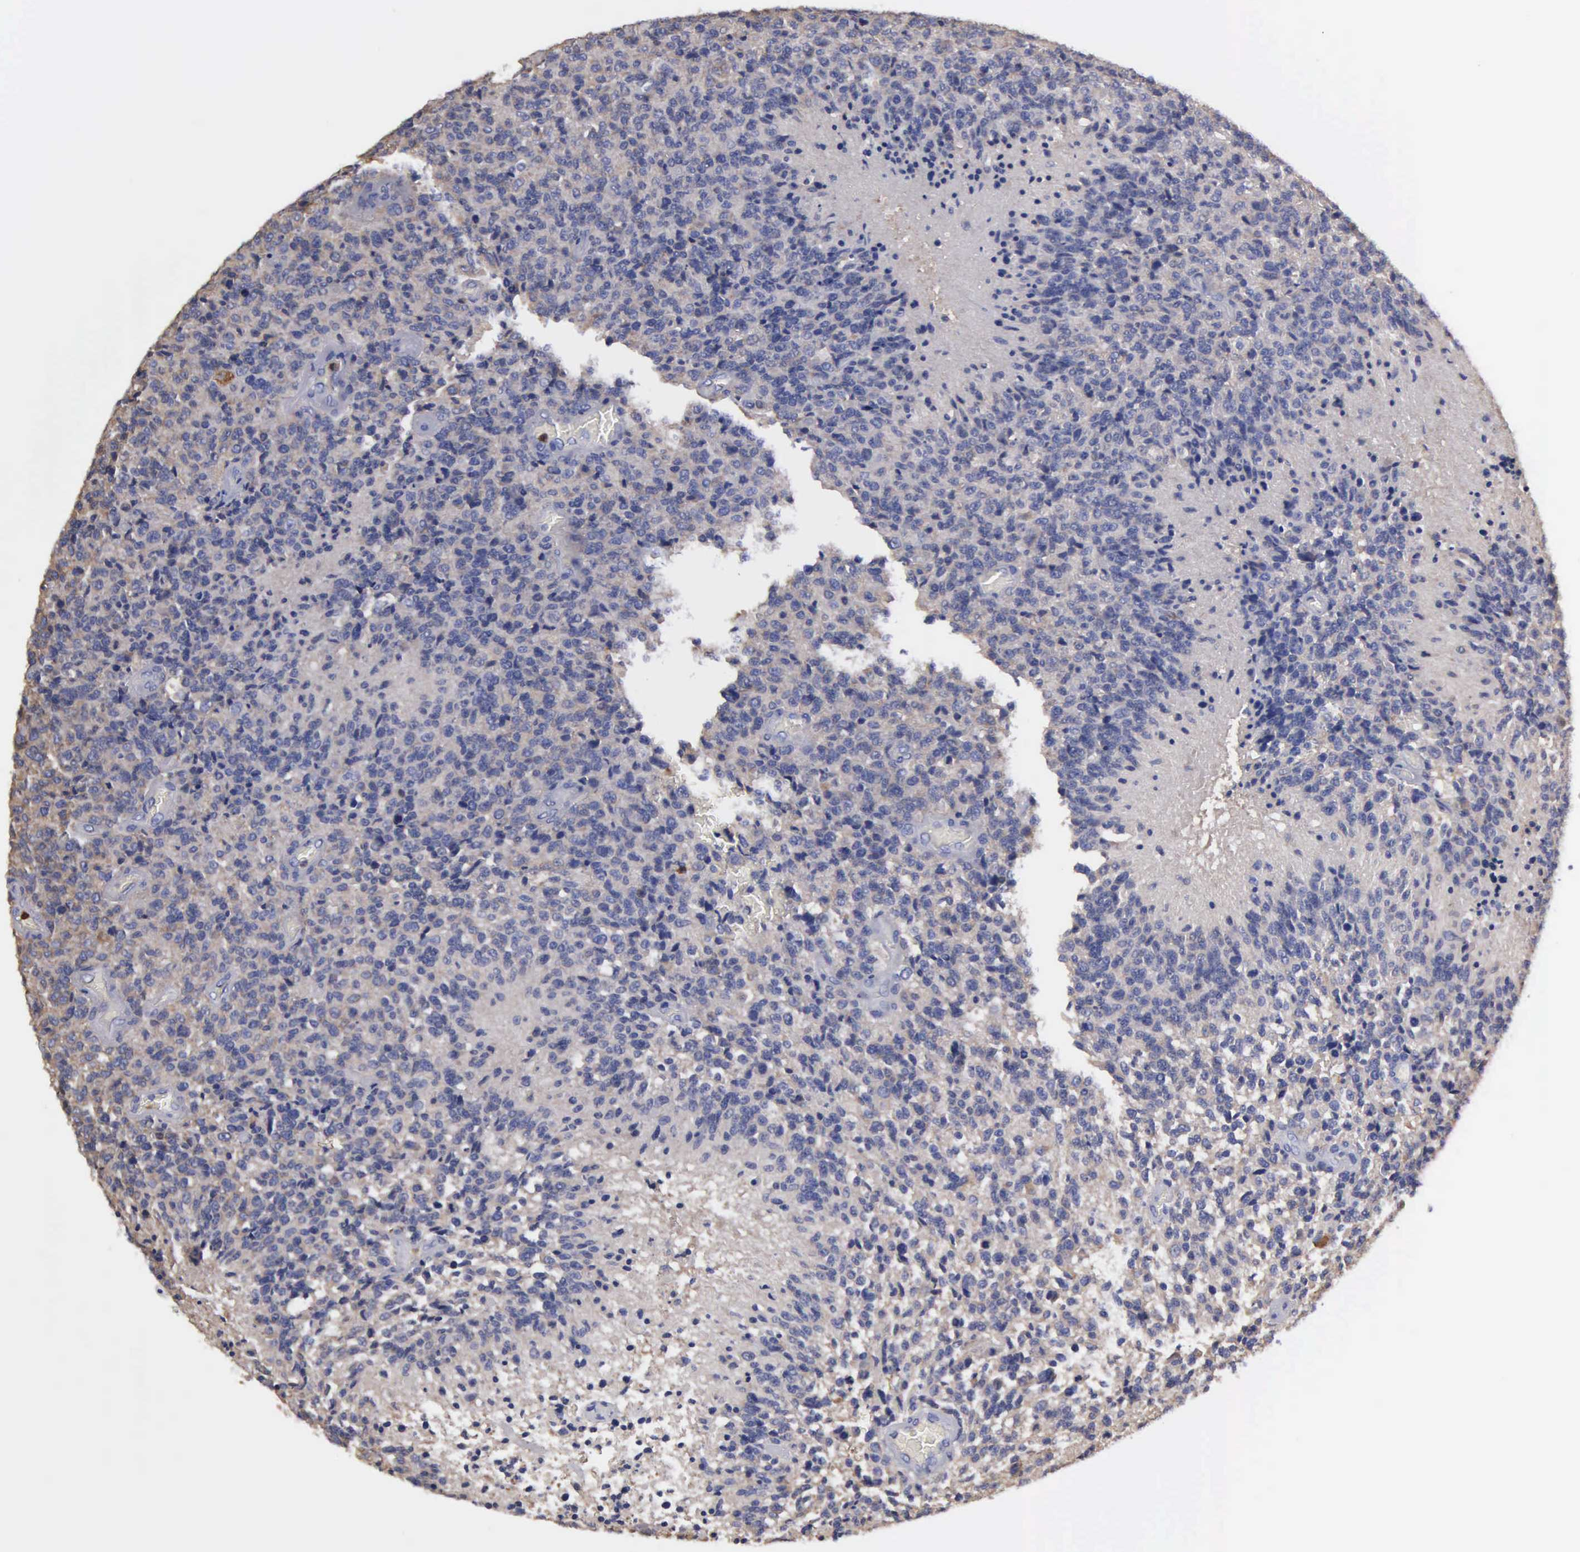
{"staining": {"intensity": "negative", "quantity": "none", "location": "none"}, "tissue": "glioma", "cell_type": "Tumor cells", "image_type": "cancer", "snomed": [{"axis": "morphology", "description": "Glioma, malignant, High grade"}, {"axis": "topography", "description": "Brain"}], "caption": "This histopathology image is of glioma stained with IHC to label a protein in brown with the nuclei are counter-stained blue. There is no positivity in tumor cells.", "gene": "G6PD", "patient": {"sex": "male", "age": 36}}